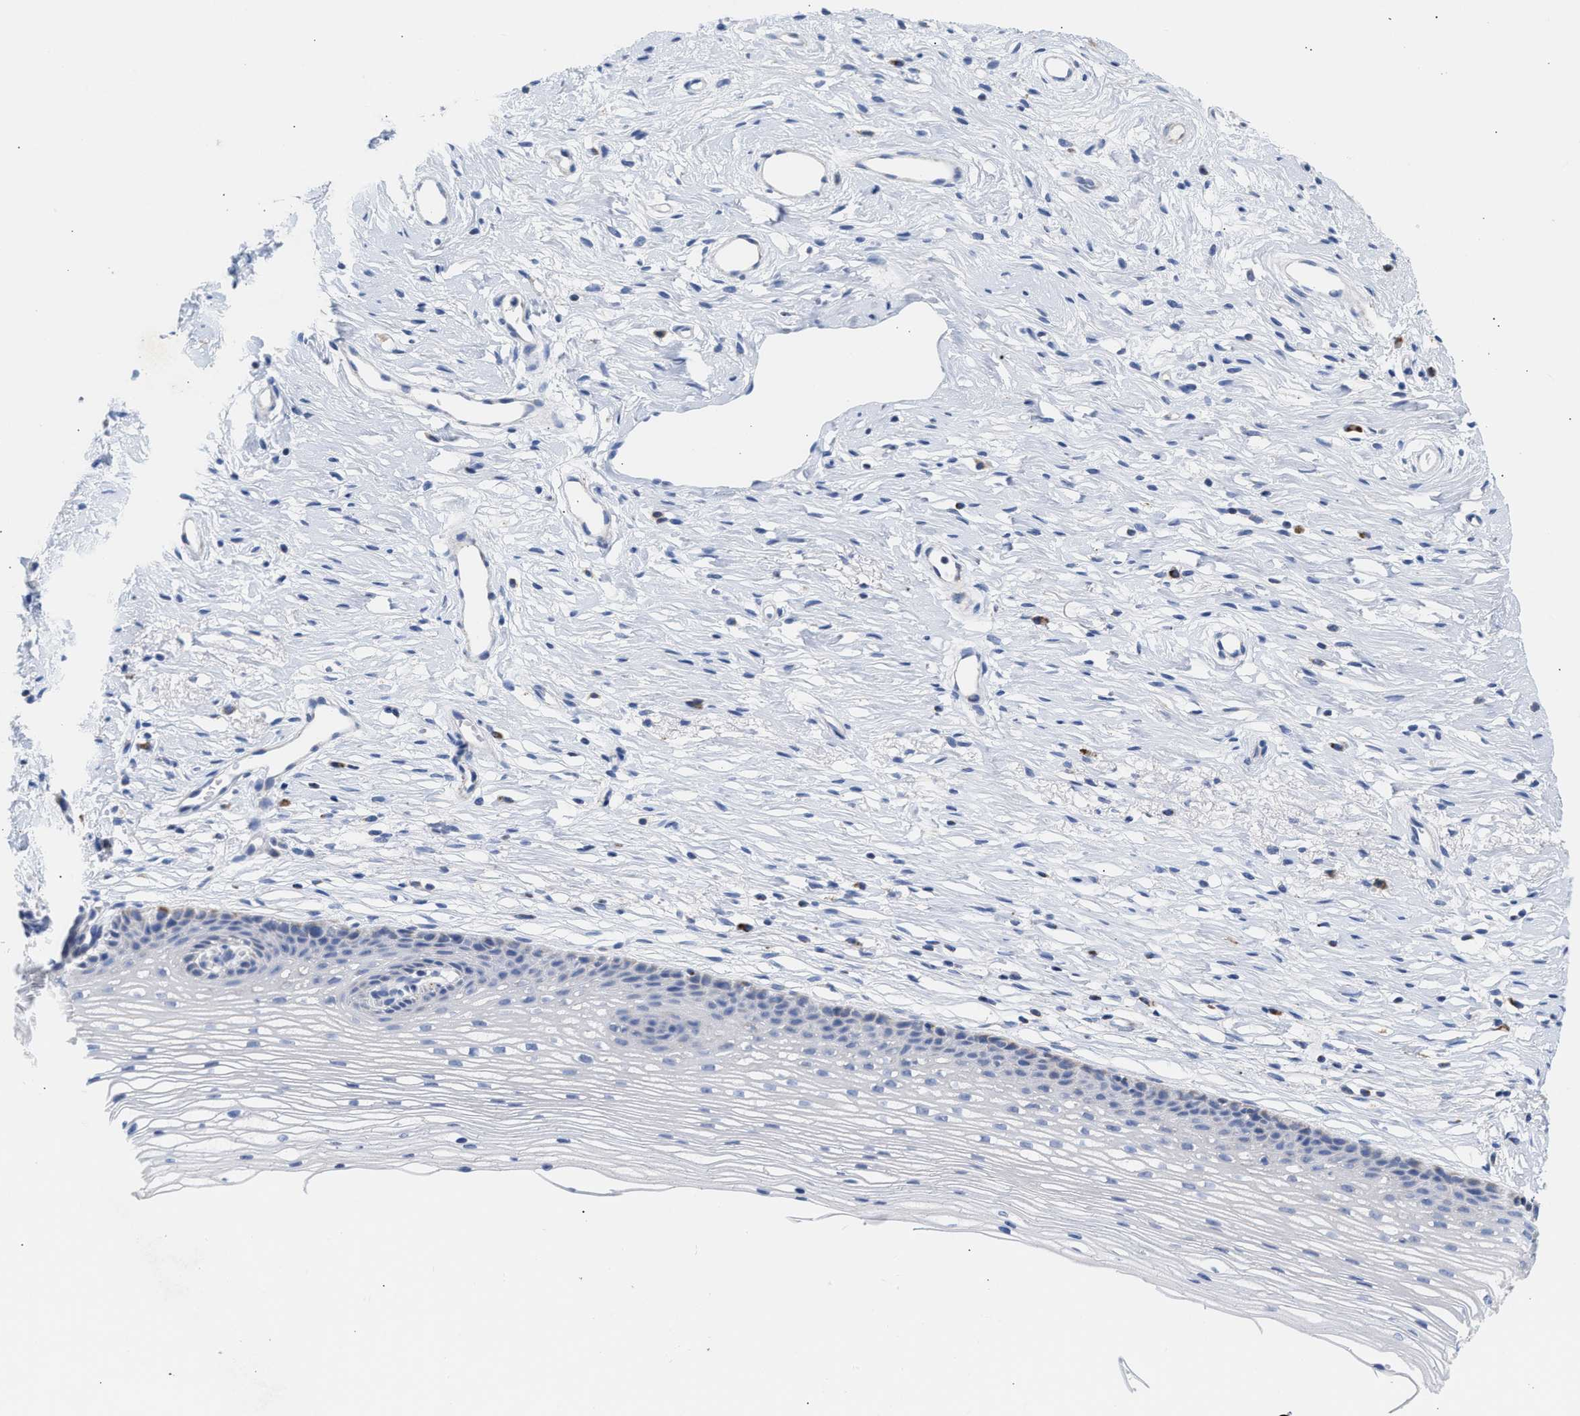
{"staining": {"intensity": "weak", "quantity": ">75%", "location": "cytoplasmic/membranous"}, "tissue": "cervix", "cell_type": "Glandular cells", "image_type": "normal", "snomed": [{"axis": "morphology", "description": "Normal tissue, NOS"}, {"axis": "topography", "description": "Cervix"}], "caption": "IHC image of normal cervix: human cervix stained using immunohistochemistry (IHC) shows low levels of weak protein expression localized specifically in the cytoplasmic/membranous of glandular cells, appearing as a cytoplasmic/membranous brown color.", "gene": "ACOT13", "patient": {"sex": "female", "age": 77}}